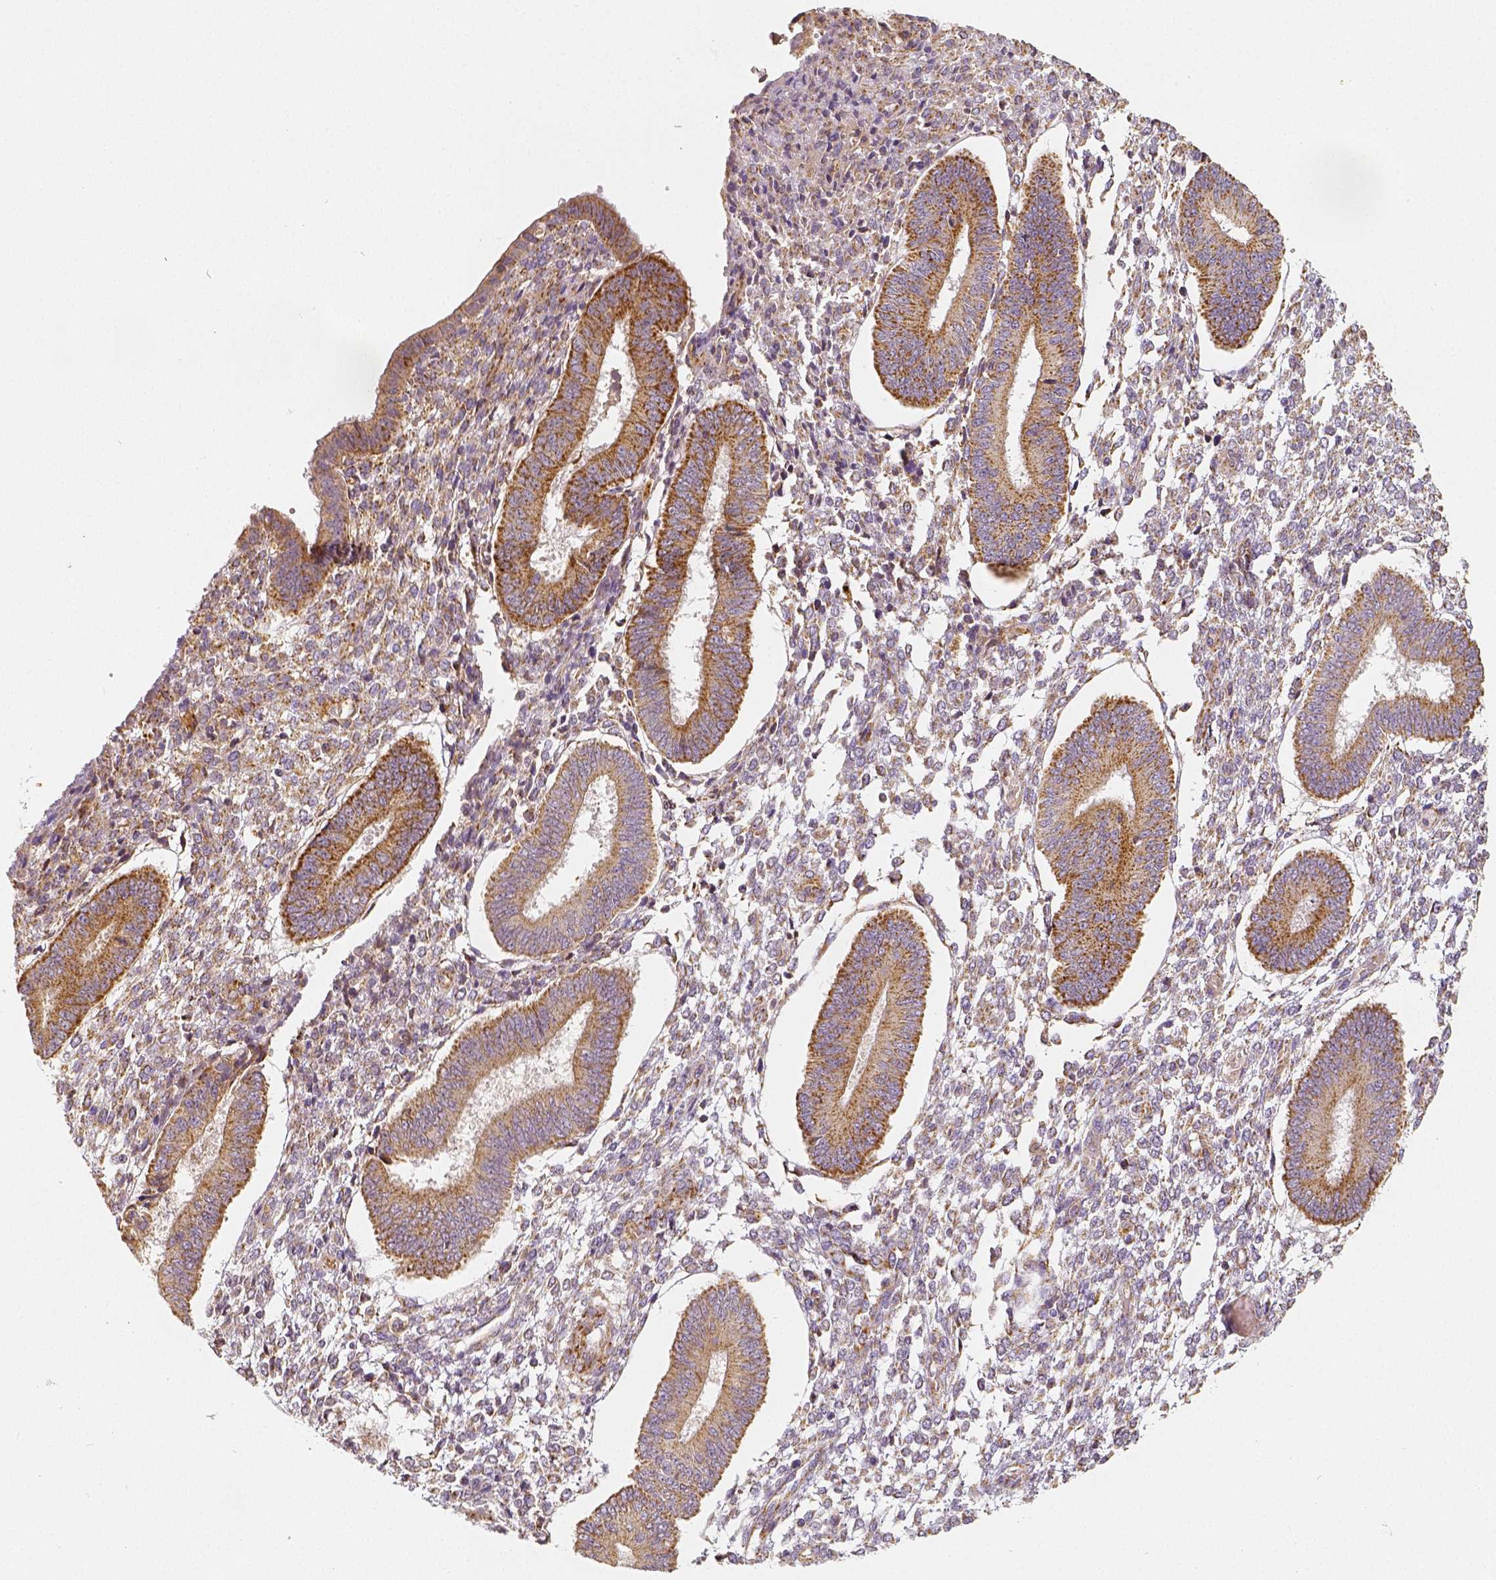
{"staining": {"intensity": "weak", "quantity": "25%-75%", "location": "cytoplasmic/membranous"}, "tissue": "endometrium", "cell_type": "Cells in endometrial stroma", "image_type": "normal", "snomed": [{"axis": "morphology", "description": "Normal tissue, NOS"}, {"axis": "topography", "description": "Endometrium"}], "caption": "Protein analysis of benign endometrium shows weak cytoplasmic/membranous expression in approximately 25%-75% of cells in endometrial stroma. The protein is shown in brown color, while the nuclei are stained blue.", "gene": "PGAM5", "patient": {"sex": "female", "age": 42}}